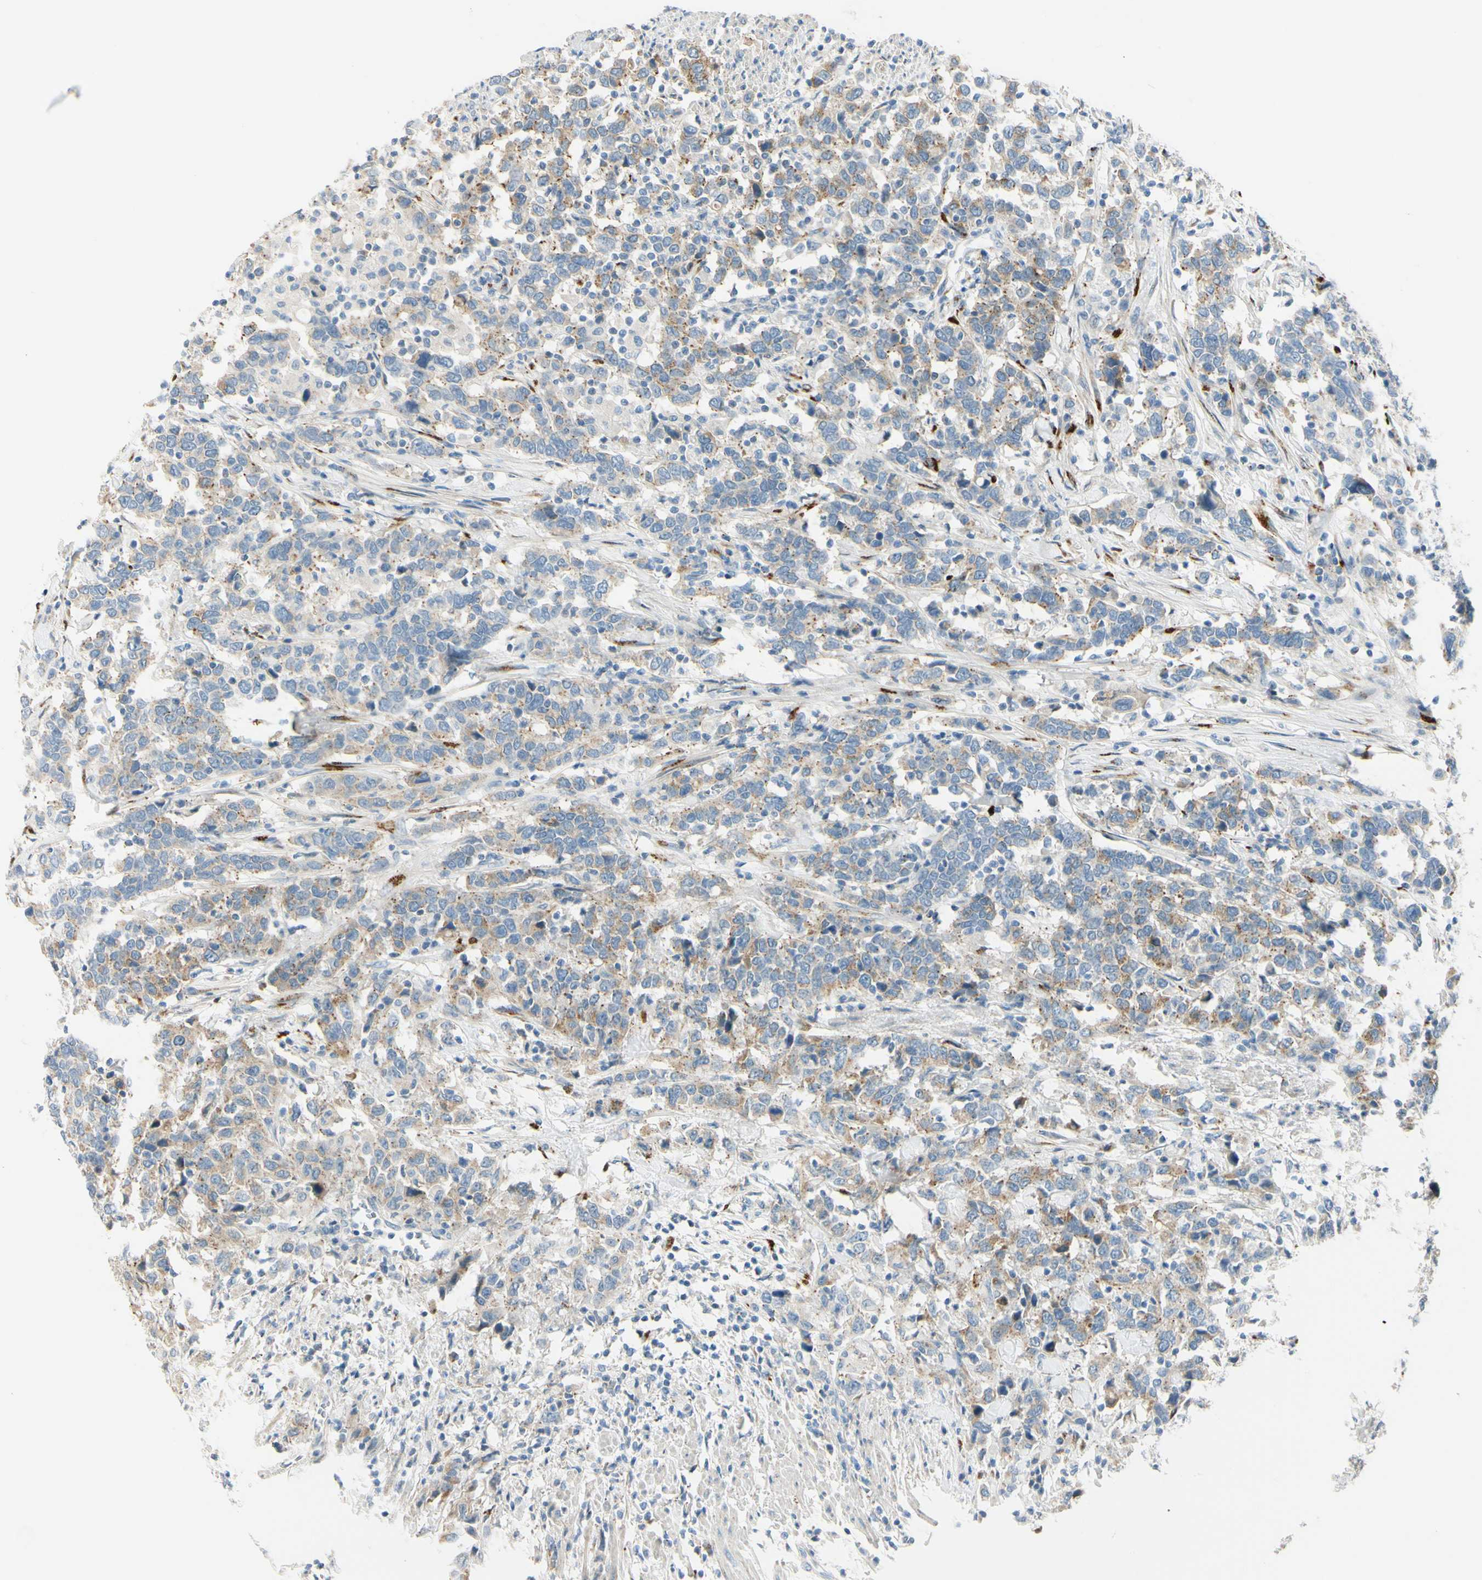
{"staining": {"intensity": "weak", "quantity": ">75%", "location": "cytoplasmic/membranous"}, "tissue": "urothelial cancer", "cell_type": "Tumor cells", "image_type": "cancer", "snomed": [{"axis": "morphology", "description": "Urothelial carcinoma, High grade"}, {"axis": "topography", "description": "Urinary bladder"}], "caption": "Tumor cells demonstrate low levels of weak cytoplasmic/membranous staining in about >75% of cells in human urothelial carcinoma (high-grade). (DAB = brown stain, brightfield microscopy at high magnification).", "gene": "GALNT5", "patient": {"sex": "male", "age": 61}}